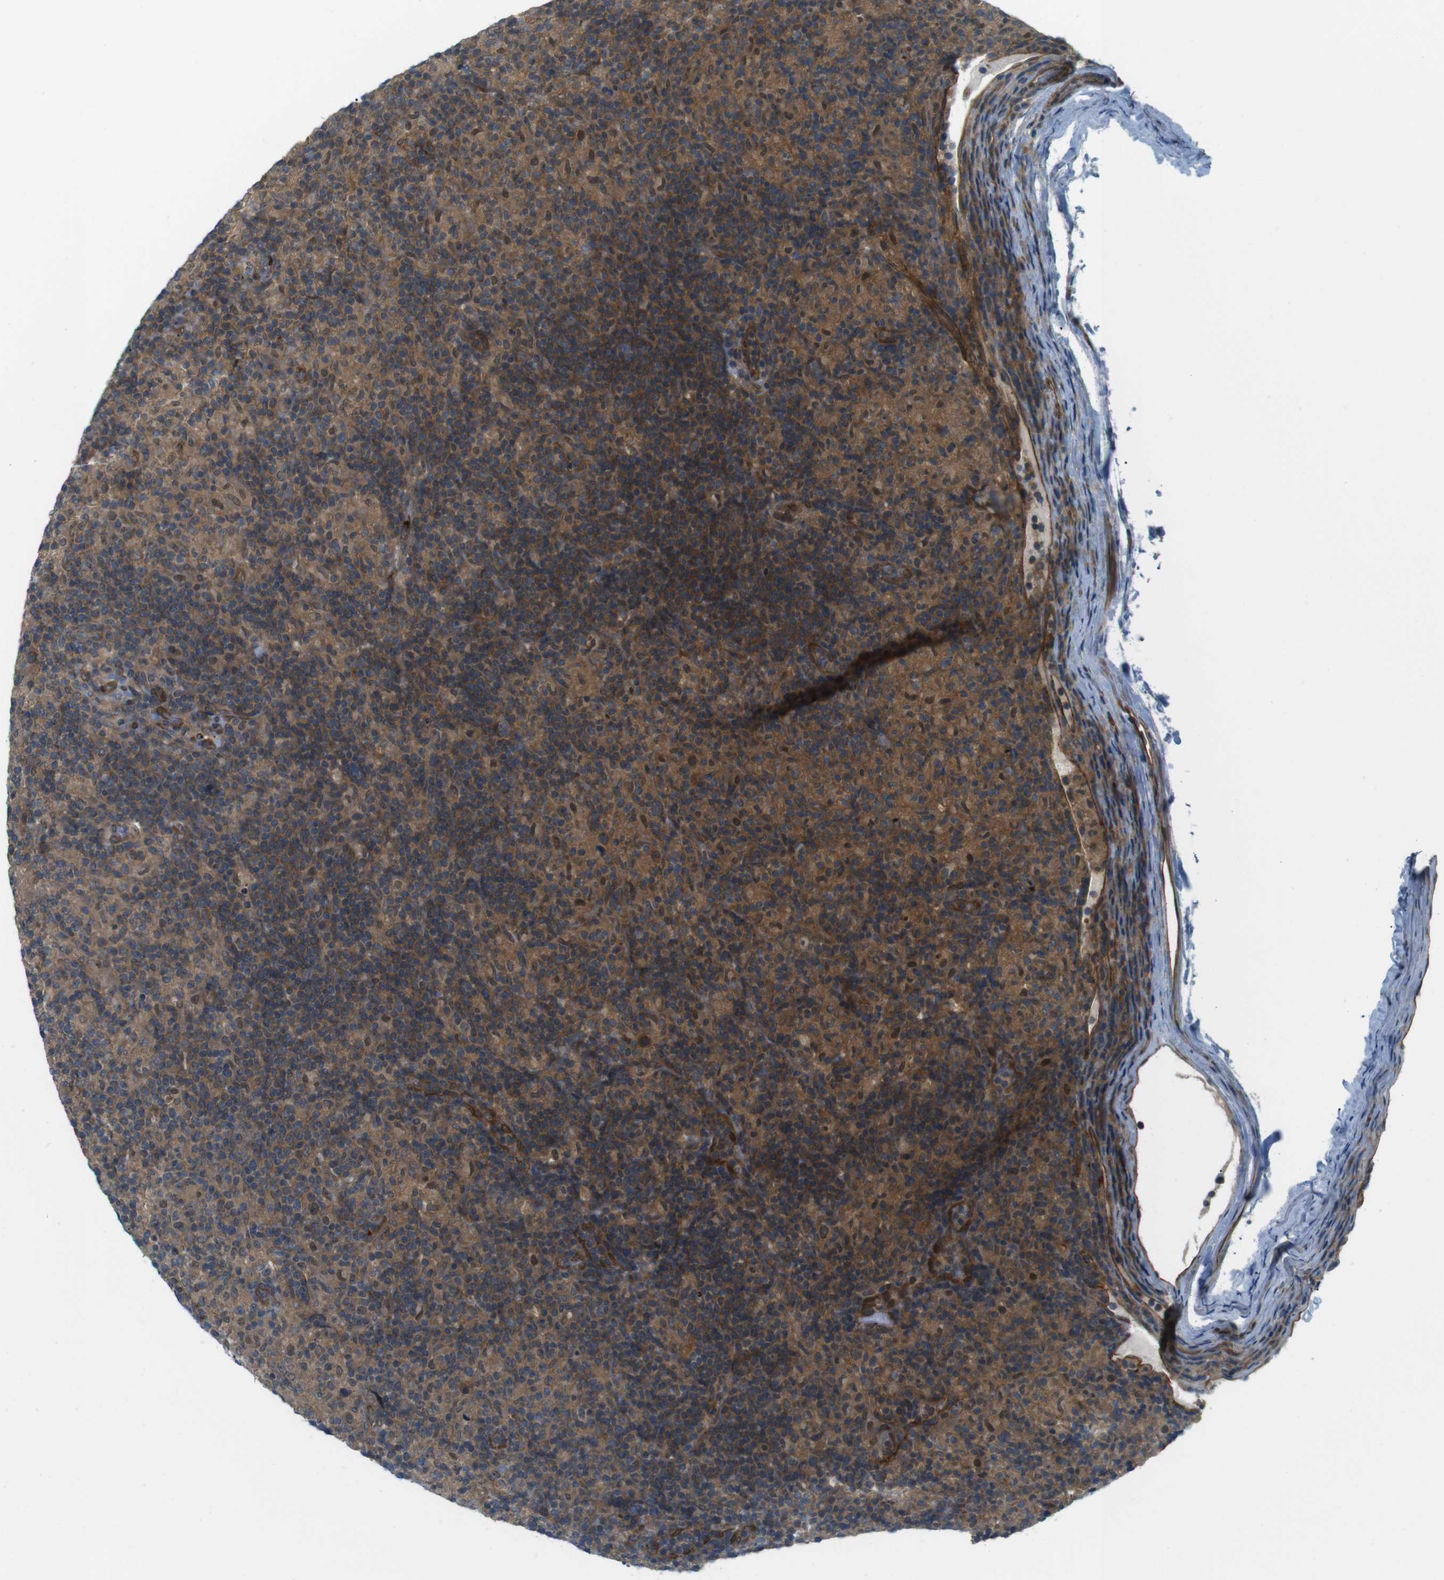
{"staining": {"intensity": "weak", "quantity": ">75%", "location": "cytoplasmic/membranous"}, "tissue": "lymphoma", "cell_type": "Tumor cells", "image_type": "cancer", "snomed": [{"axis": "morphology", "description": "Hodgkin's disease, NOS"}, {"axis": "topography", "description": "Lymph node"}], "caption": "Hodgkin's disease stained for a protein displays weak cytoplasmic/membranous positivity in tumor cells.", "gene": "TSC1", "patient": {"sex": "male", "age": 70}}